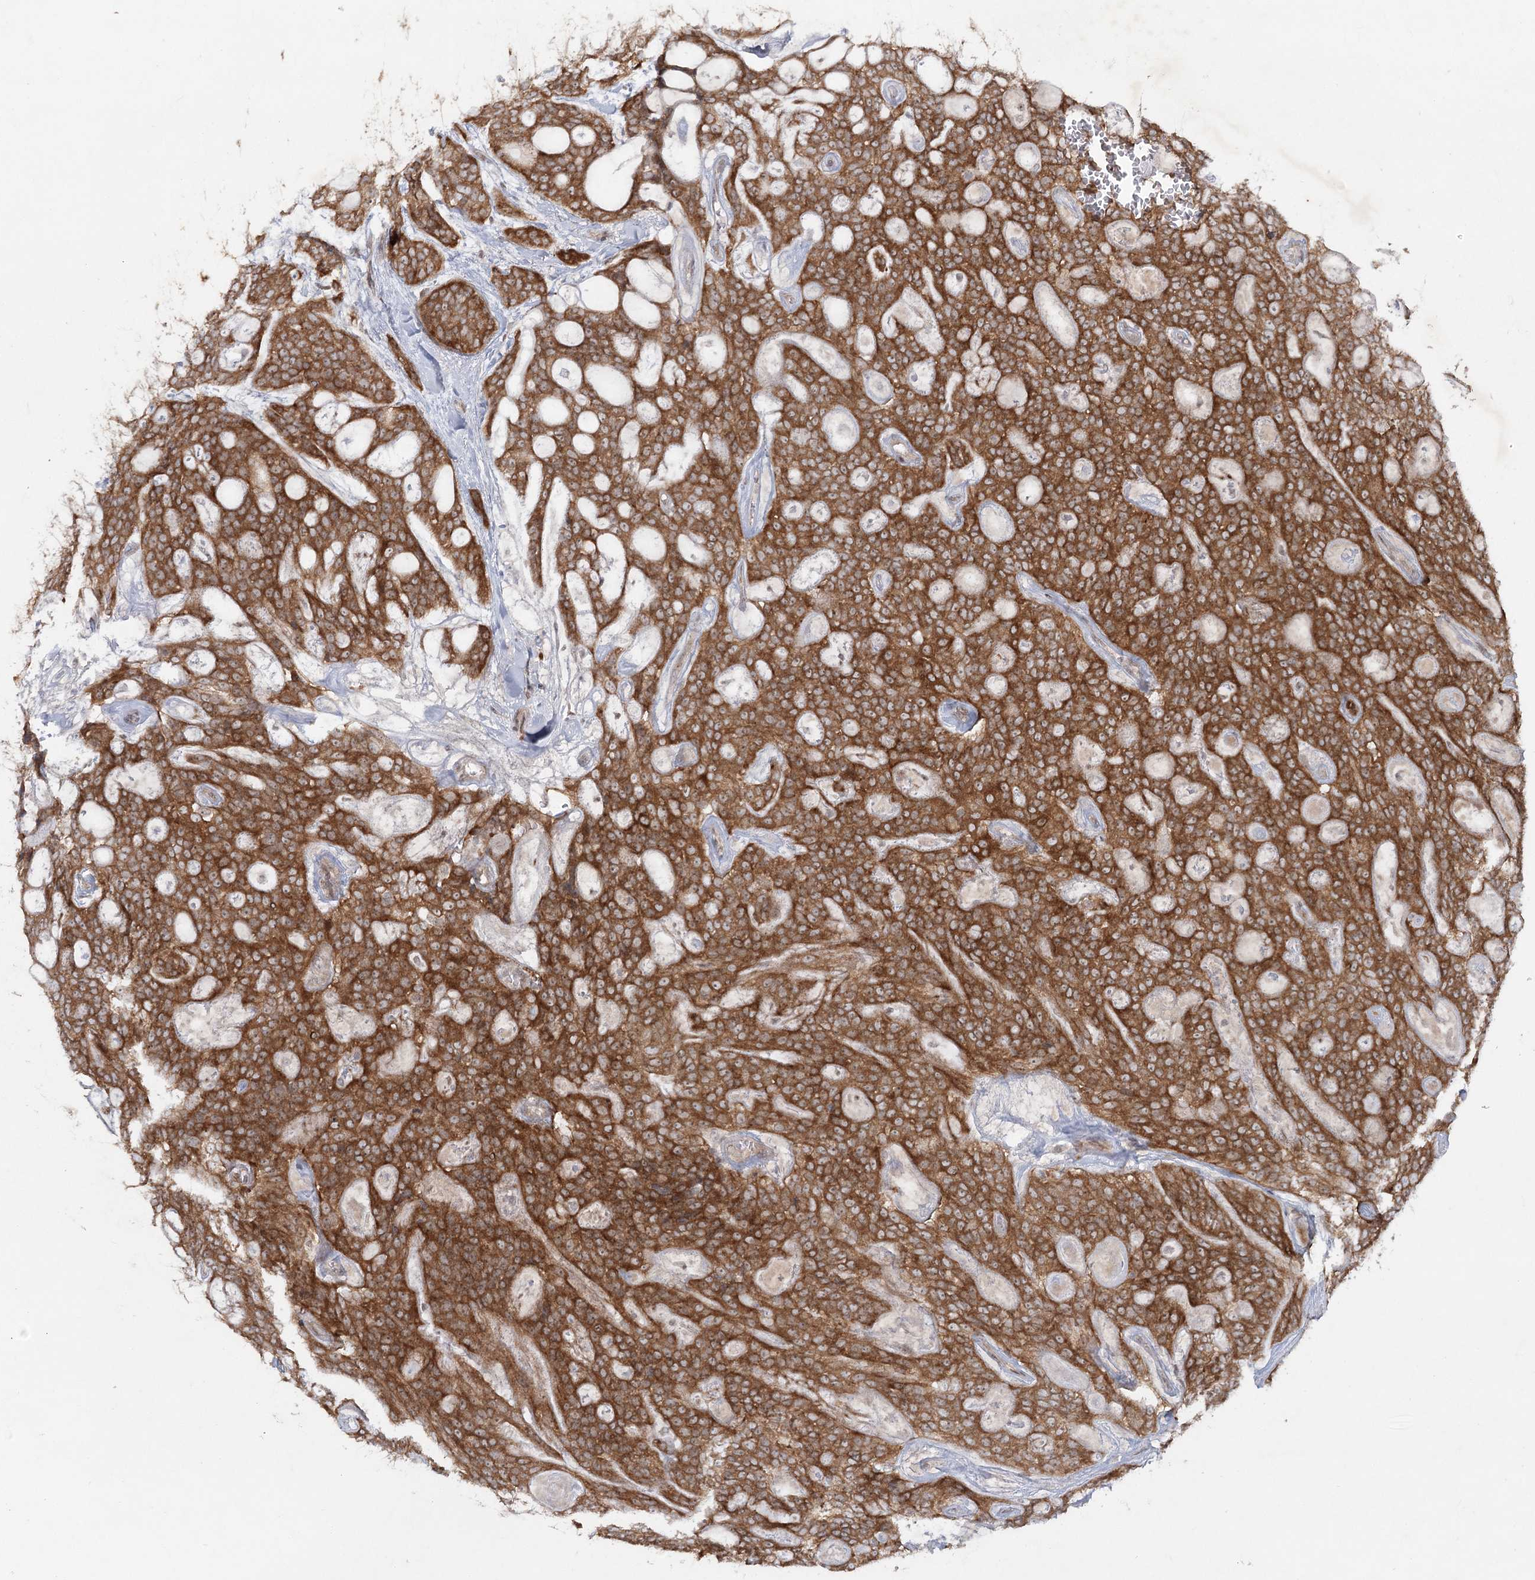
{"staining": {"intensity": "moderate", "quantity": ">75%", "location": "cytoplasmic/membranous"}, "tissue": "head and neck cancer", "cell_type": "Tumor cells", "image_type": "cancer", "snomed": [{"axis": "morphology", "description": "Adenocarcinoma, NOS"}, {"axis": "topography", "description": "Head-Neck"}], "caption": "Head and neck cancer stained with DAB (3,3'-diaminobenzidine) immunohistochemistry (IHC) demonstrates medium levels of moderate cytoplasmic/membranous staining in about >75% of tumor cells.", "gene": "SH2D3A", "patient": {"sex": "male", "age": 66}}